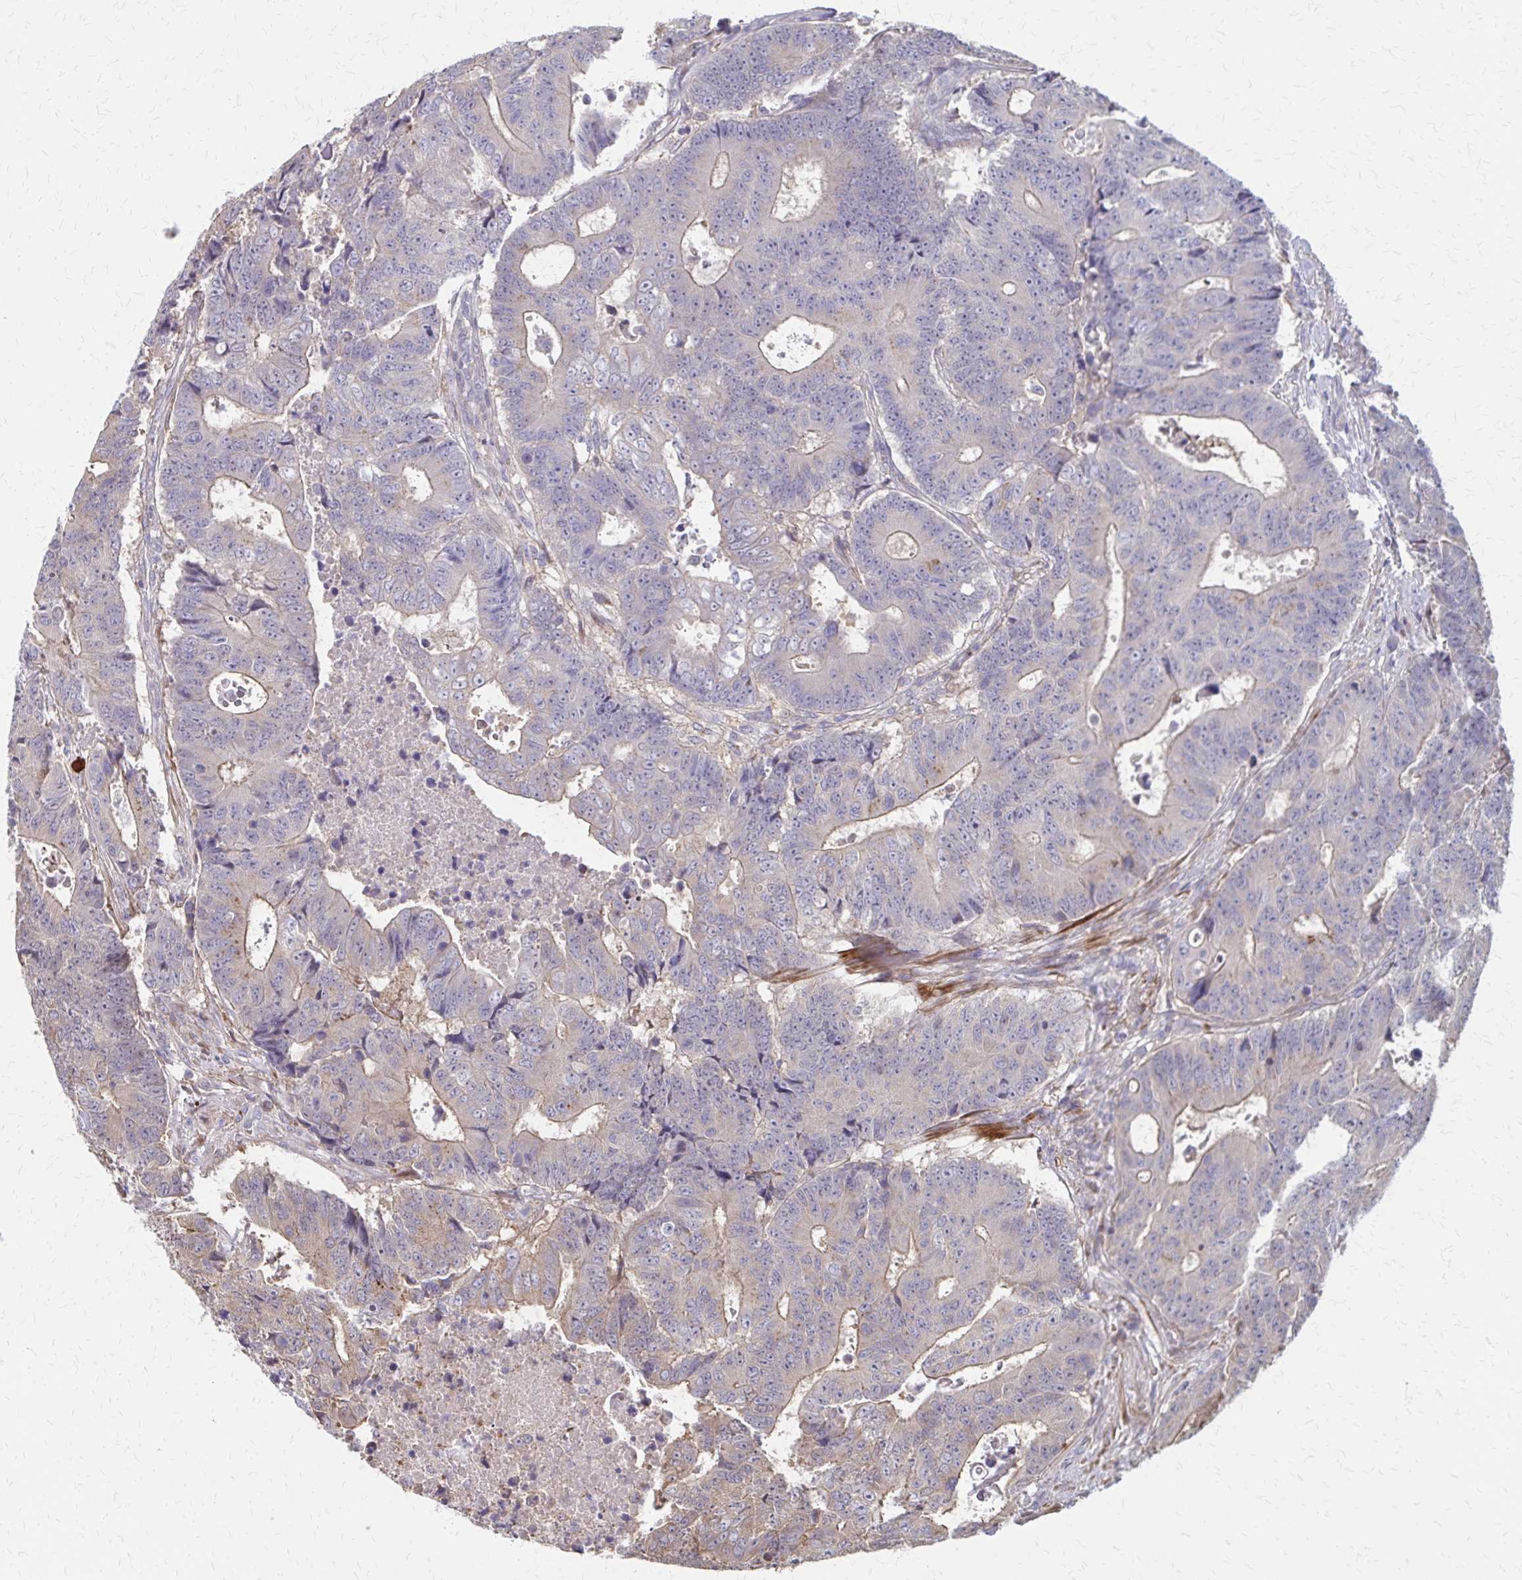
{"staining": {"intensity": "moderate", "quantity": "<25%", "location": "cytoplasmic/membranous"}, "tissue": "colorectal cancer", "cell_type": "Tumor cells", "image_type": "cancer", "snomed": [{"axis": "morphology", "description": "Adenocarcinoma, NOS"}, {"axis": "topography", "description": "Colon"}], "caption": "Protein staining shows moderate cytoplasmic/membranous expression in about <25% of tumor cells in colorectal adenocarcinoma.", "gene": "IFI44L", "patient": {"sex": "female", "age": 48}}